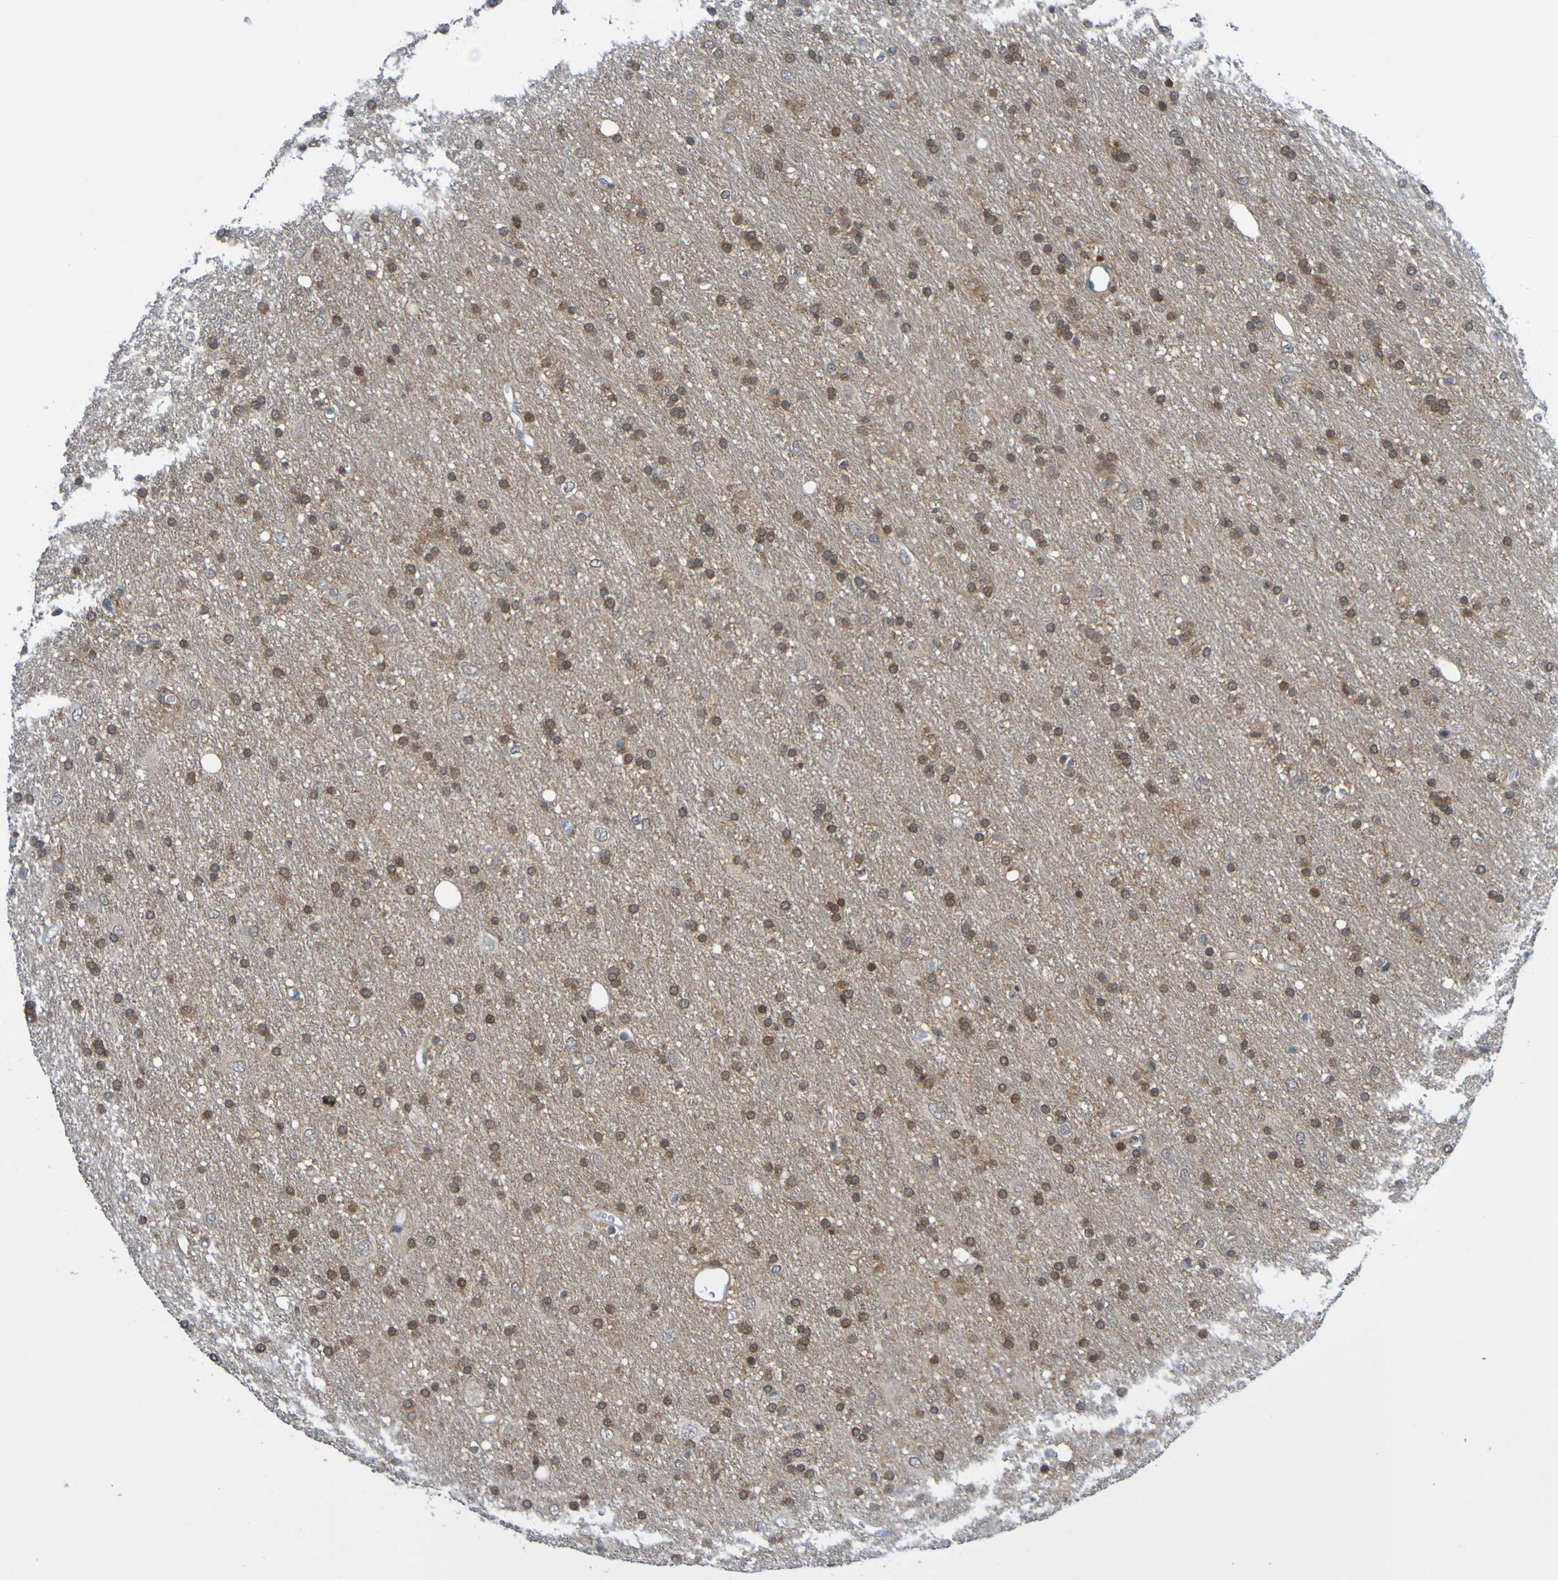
{"staining": {"intensity": "weak", "quantity": ">75%", "location": "cytoplasmic/membranous"}, "tissue": "glioma", "cell_type": "Tumor cells", "image_type": "cancer", "snomed": [{"axis": "morphology", "description": "Glioma, malignant, Low grade"}, {"axis": "topography", "description": "Brain"}], "caption": "Malignant low-grade glioma tissue demonstrates weak cytoplasmic/membranous staining in about >75% of tumor cells", "gene": "ATIC", "patient": {"sex": "male", "age": 77}}